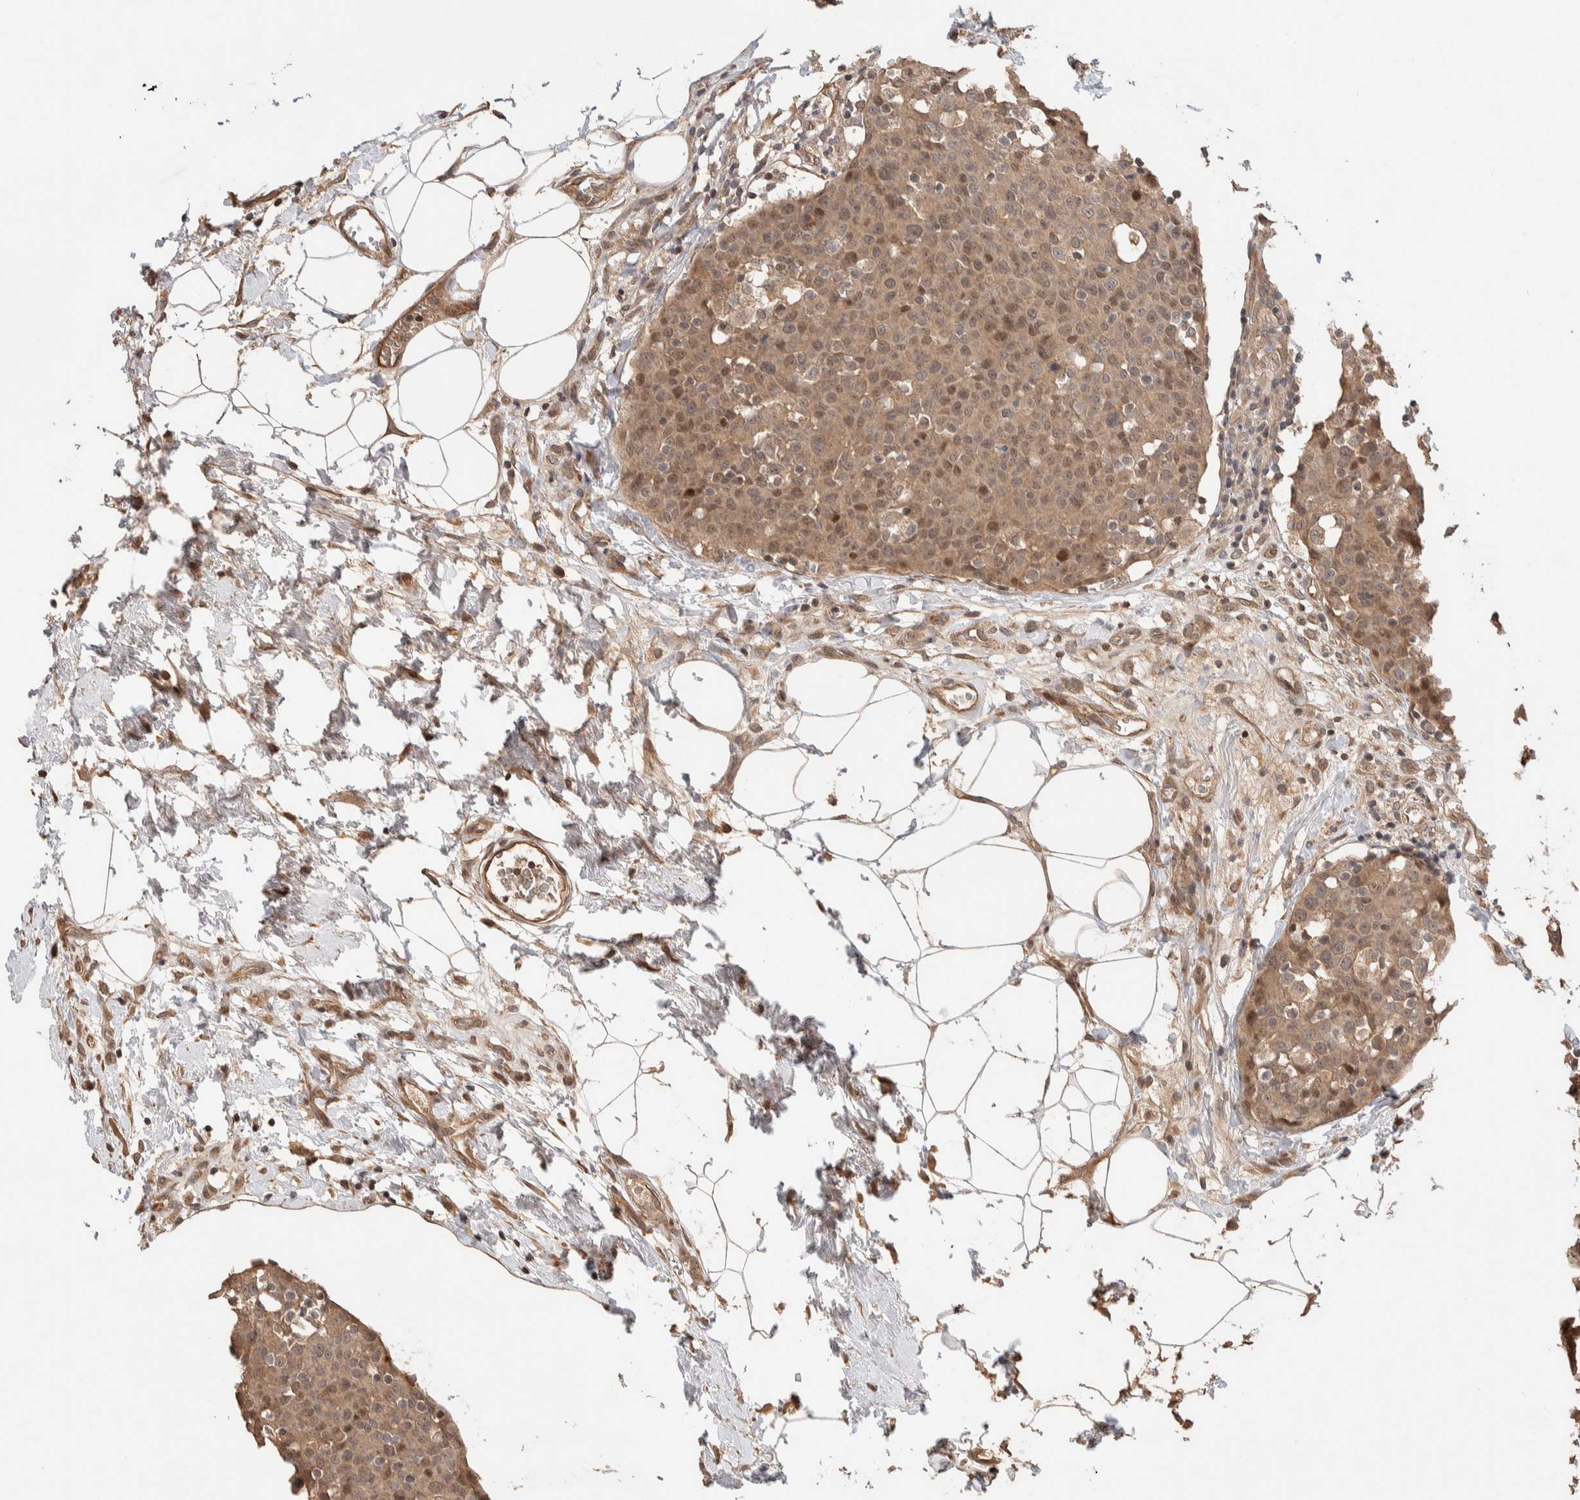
{"staining": {"intensity": "moderate", "quantity": ">75%", "location": "cytoplasmic/membranous,nuclear"}, "tissue": "breast cancer", "cell_type": "Tumor cells", "image_type": "cancer", "snomed": [{"axis": "morphology", "description": "Normal tissue, NOS"}, {"axis": "morphology", "description": "Duct carcinoma"}, {"axis": "topography", "description": "Breast"}], "caption": "Breast invasive ductal carcinoma stained for a protein reveals moderate cytoplasmic/membranous and nuclear positivity in tumor cells.", "gene": "PRDM15", "patient": {"sex": "female", "age": 37}}